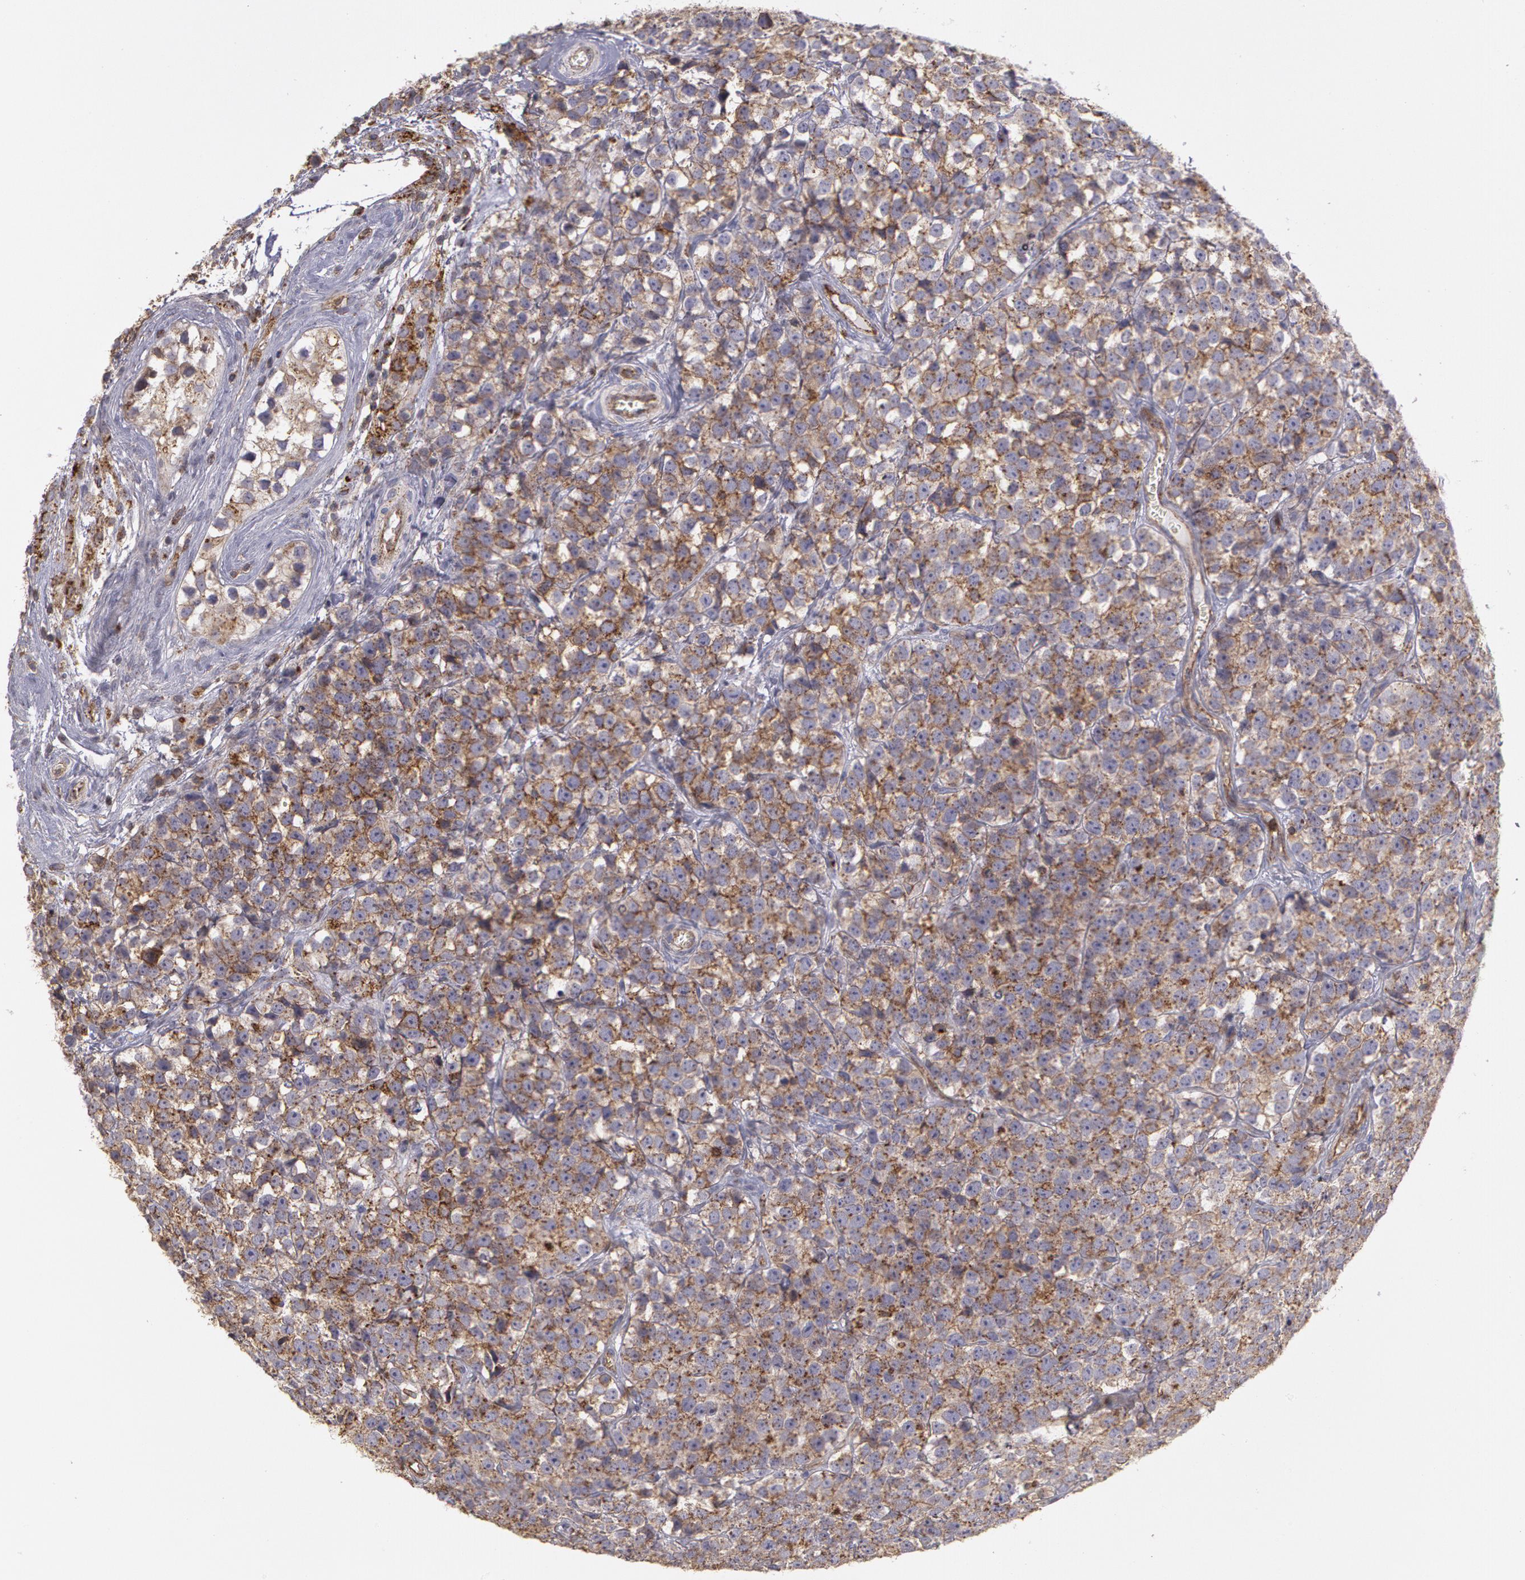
{"staining": {"intensity": "moderate", "quantity": ">75%", "location": "cytoplasmic/membranous"}, "tissue": "testis cancer", "cell_type": "Tumor cells", "image_type": "cancer", "snomed": [{"axis": "morphology", "description": "Seminoma, NOS"}, {"axis": "topography", "description": "Testis"}], "caption": "Testis cancer tissue reveals moderate cytoplasmic/membranous expression in approximately >75% of tumor cells, visualized by immunohistochemistry.", "gene": "FLOT2", "patient": {"sex": "male", "age": 25}}